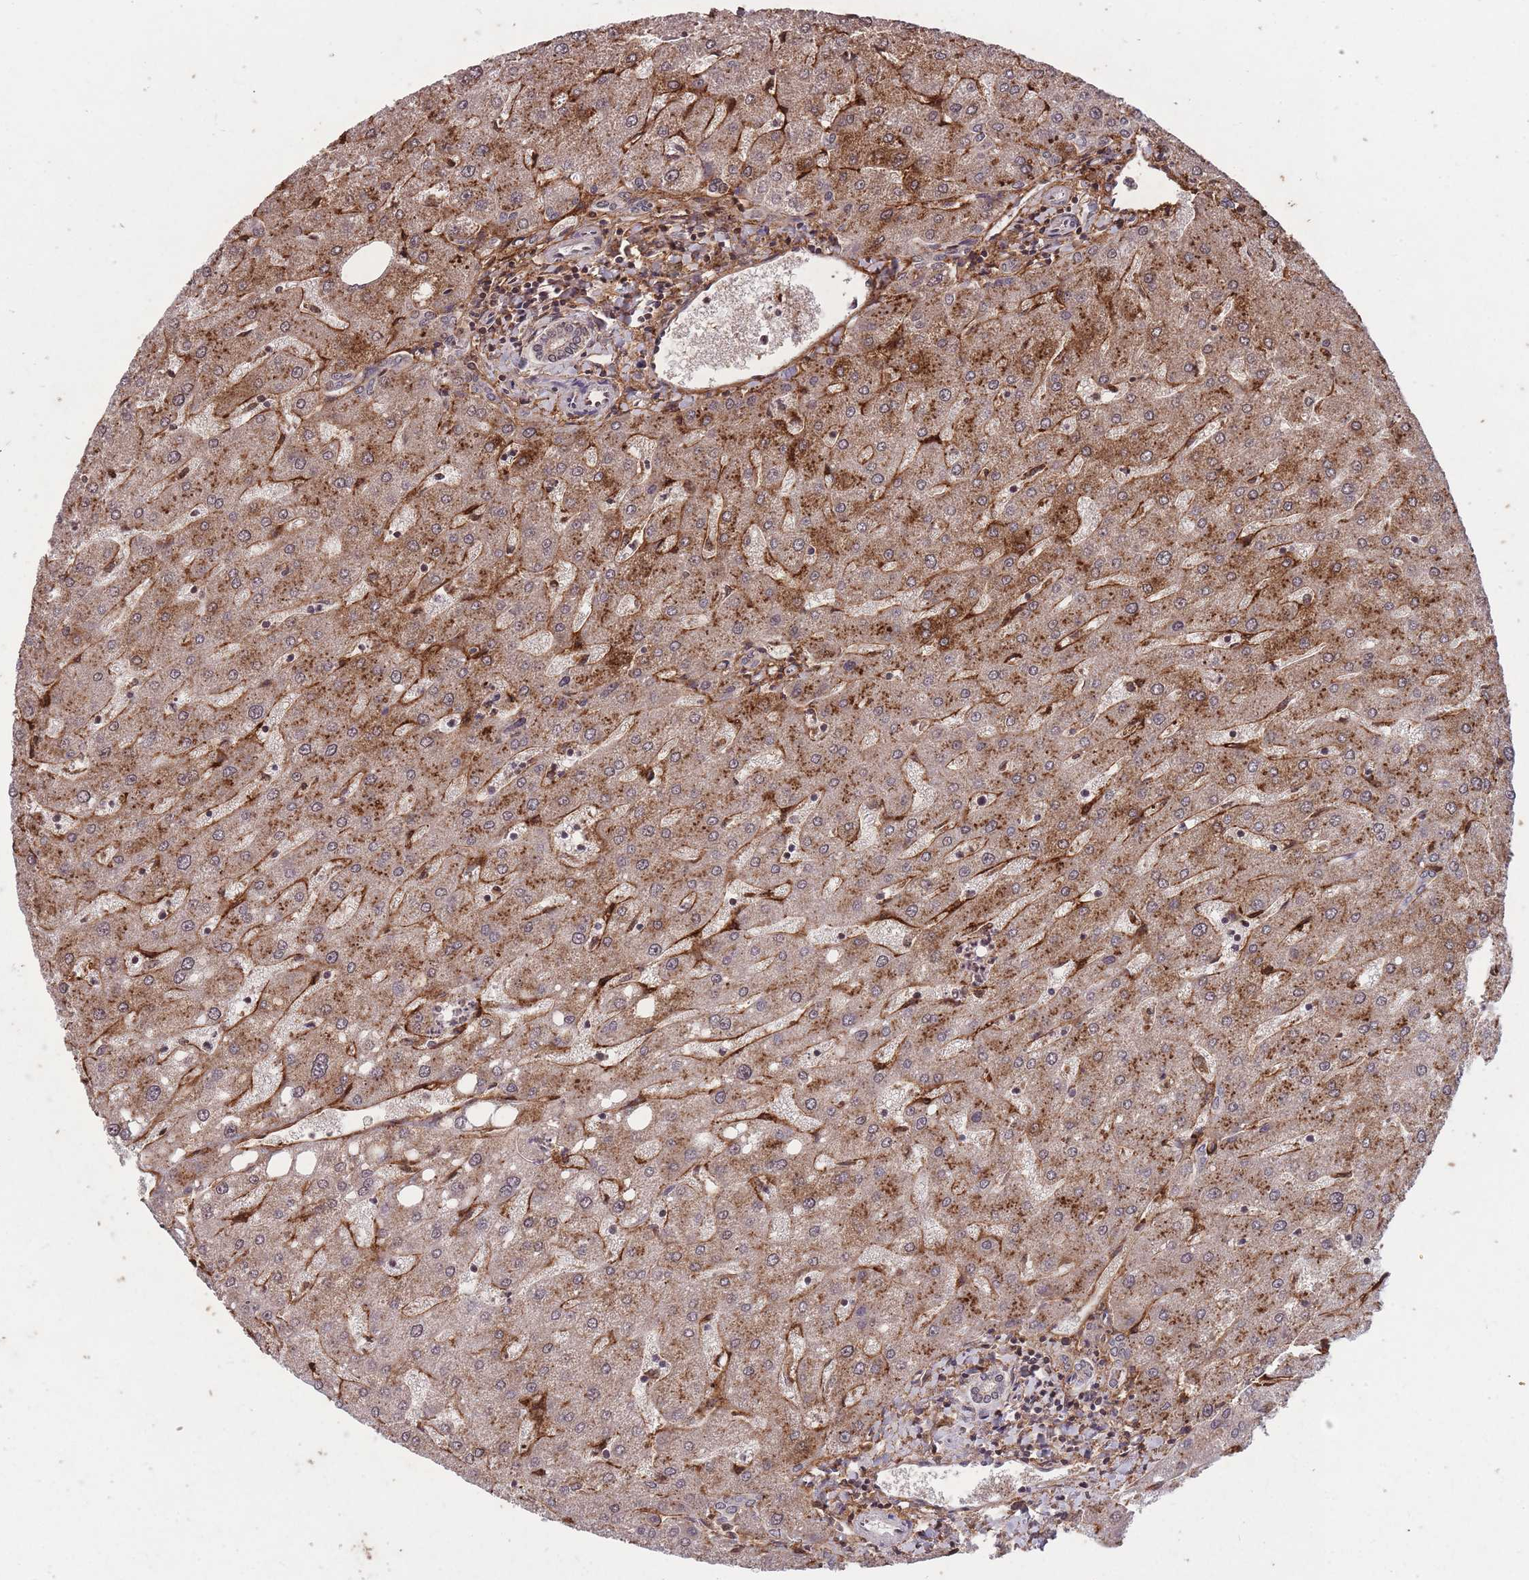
{"staining": {"intensity": "weak", "quantity": "25%-75%", "location": "cytoplasmic/membranous"}, "tissue": "liver", "cell_type": "Cholangiocytes", "image_type": "normal", "snomed": [{"axis": "morphology", "description": "Normal tissue, NOS"}, {"axis": "topography", "description": "Liver"}], "caption": "Immunohistochemical staining of normal liver exhibits weak cytoplasmic/membranous protein expression in approximately 25%-75% of cholangiocytes. (DAB = brown stain, brightfield microscopy at high magnification).", "gene": "GGT5", "patient": {"sex": "male", "age": 67}}